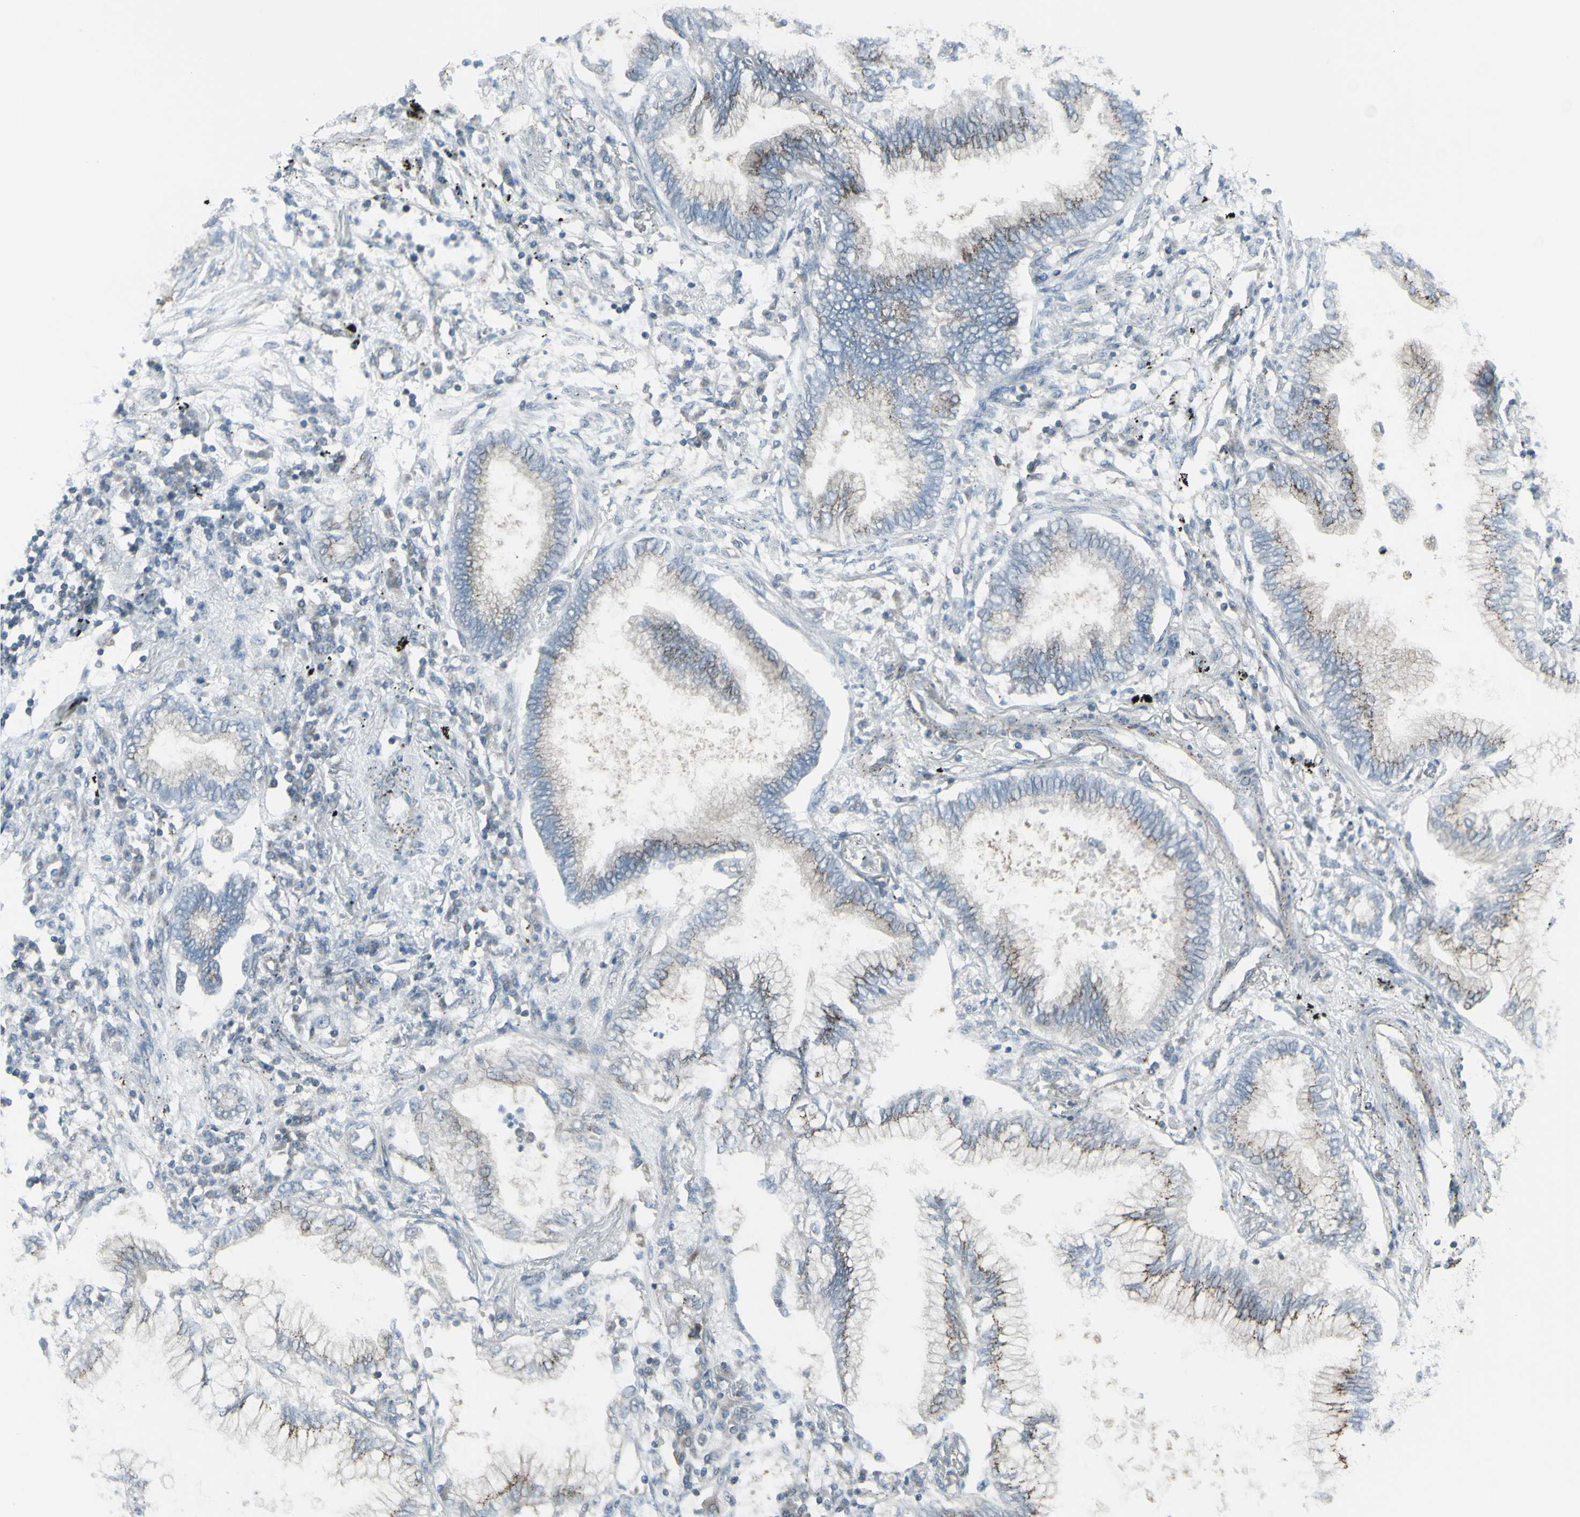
{"staining": {"intensity": "moderate", "quantity": "<25%", "location": "cytoplasmic/membranous"}, "tissue": "lung cancer", "cell_type": "Tumor cells", "image_type": "cancer", "snomed": [{"axis": "morphology", "description": "Normal tissue, NOS"}, {"axis": "morphology", "description": "Adenocarcinoma, NOS"}, {"axis": "topography", "description": "Bronchus"}, {"axis": "topography", "description": "Lung"}], "caption": "Immunohistochemical staining of human lung cancer (adenocarcinoma) demonstrates low levels of moderate cytoplasmic/membranous protein positivity in about <25% of tumor cells.", "gene": "GALNT6", "patient": {"sex": "female", "age": 70}}